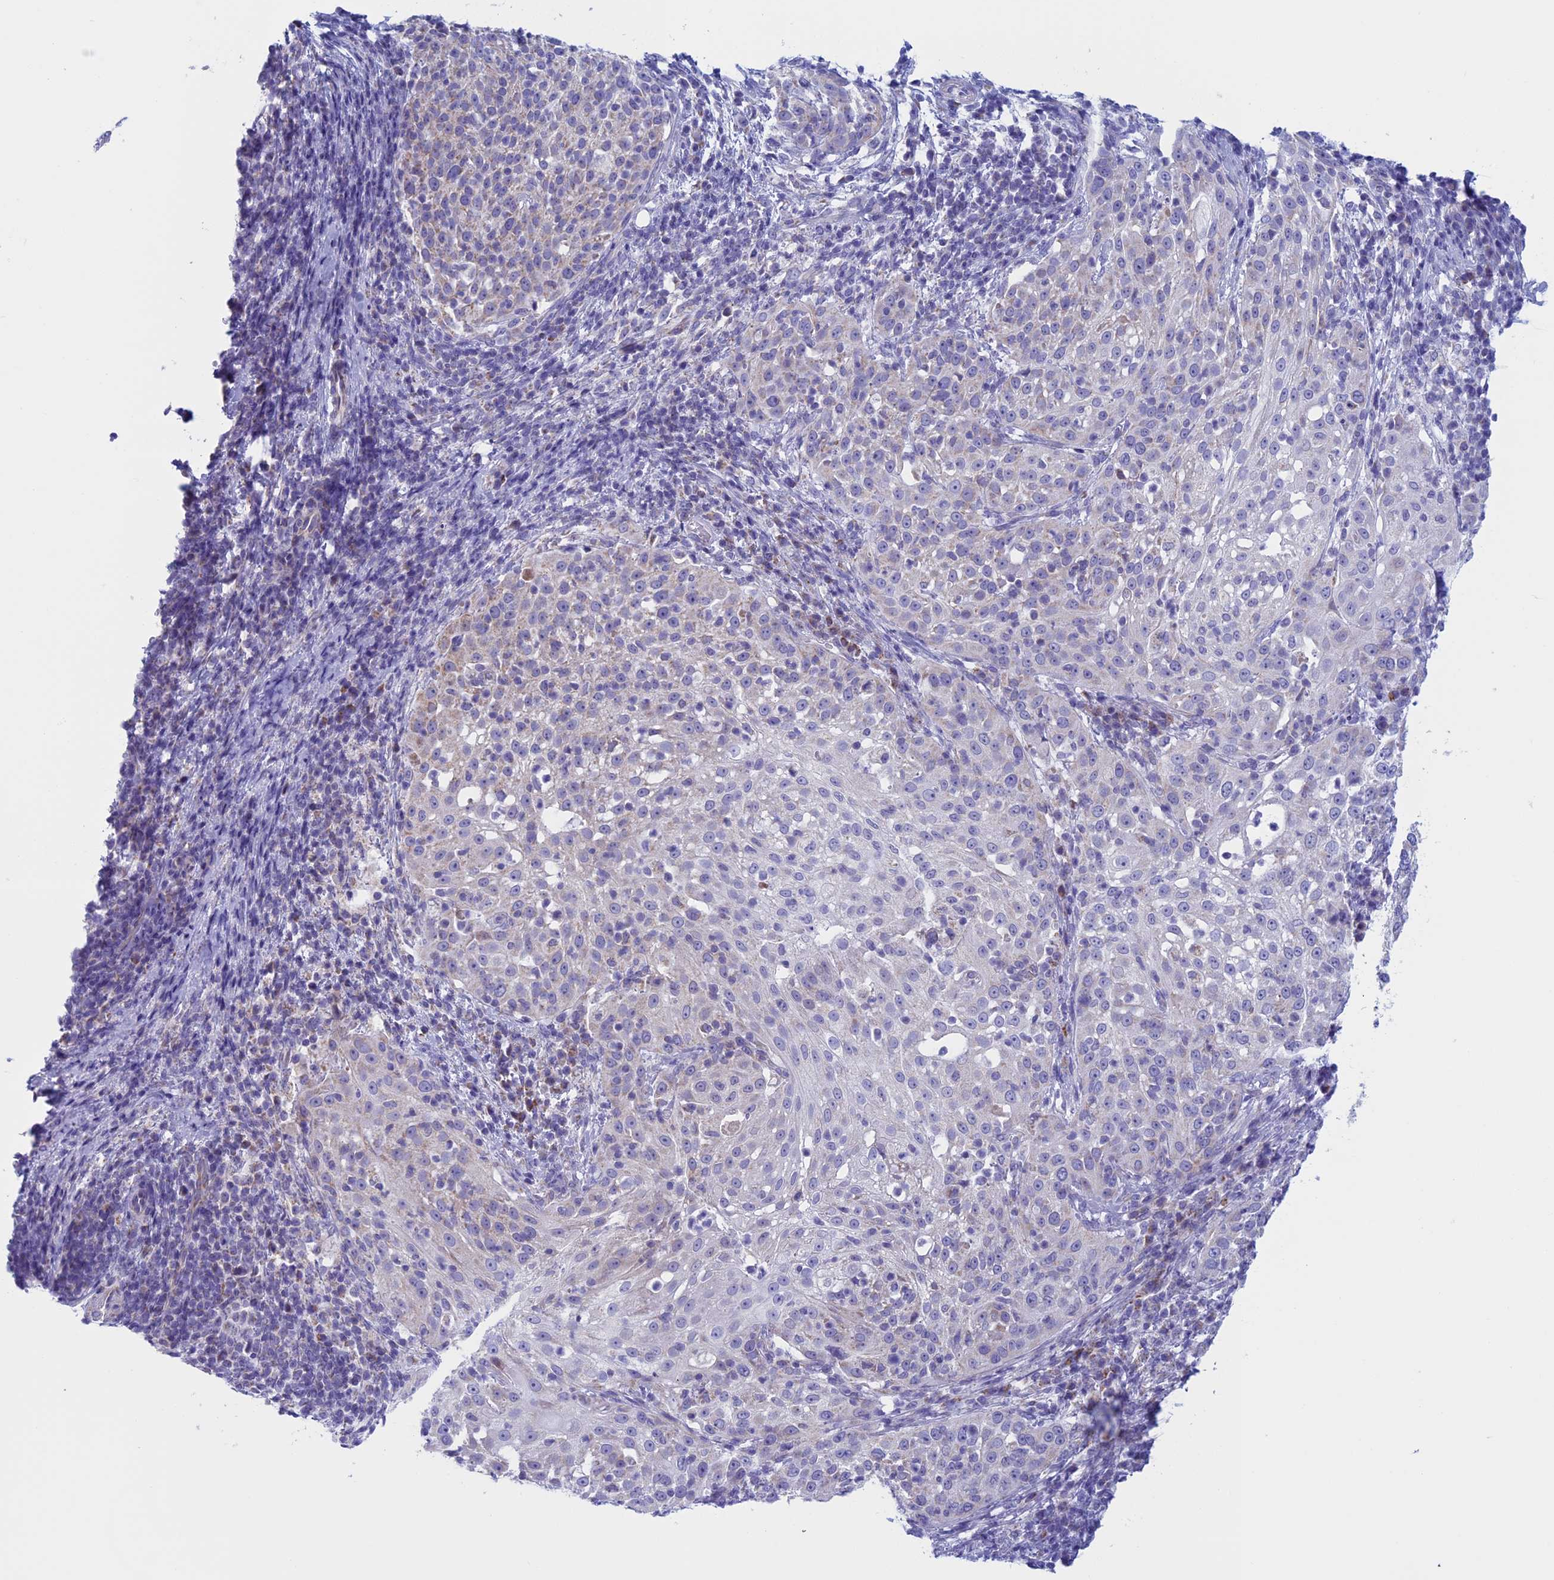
{"staining": {"intensity": "negative", "quantity": "none", "location": "none"}, "tissue": "cervical cancer", "cell_type": "Tumor cells", "image_type": "cancer", "snomed": [{"axis": "morphology", "description": "Squamous cell carcinoma, NOS"}, {"axis": "topography", "description": "Cervix"}], "caption": "Cervical squamous cell carcinoma stained for a protein using IHC exhibits no positivity tumor cells.", "gene": "NDUFB9", "patient": {"sex": "female", "age": 57}}